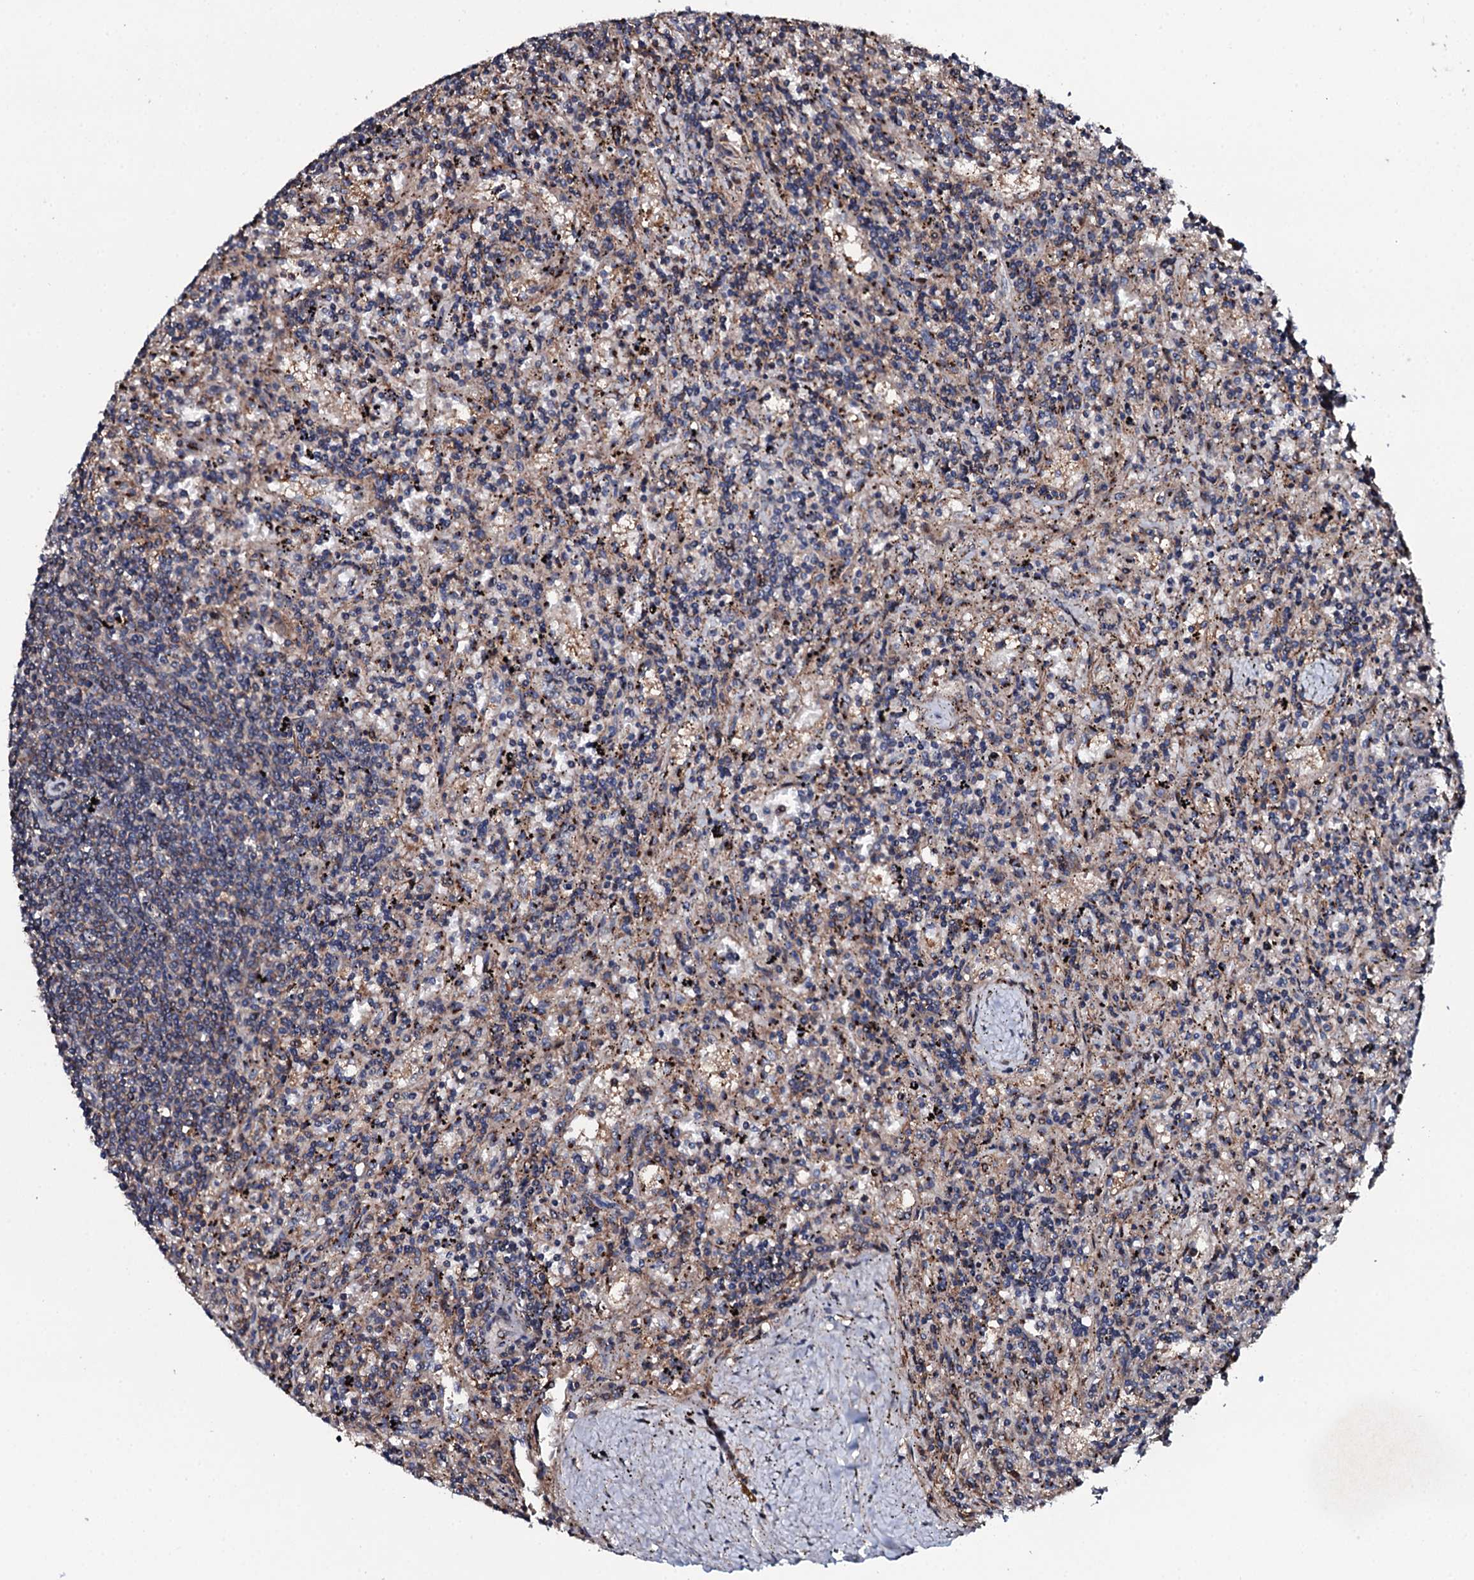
{"staining": {"intensity": "negative", "quantity": "none", "location": "none"}, "tissue": "lymphoma", "cell_type": "Tumor cells", "image_type": "cancer", "snomed": [{"axis": "morphology", "description": "Malignant lymphoma, non-Hodgkin's type, Low grade"}, {"axis": "topography", "description": "Spleen"}], "caption": "DAB immunohistochemical staining of human lymphoma shows no significant positivity in tumor cells.", "gene": "PLET1", "patient": {"sex": "male", "age": 76}}